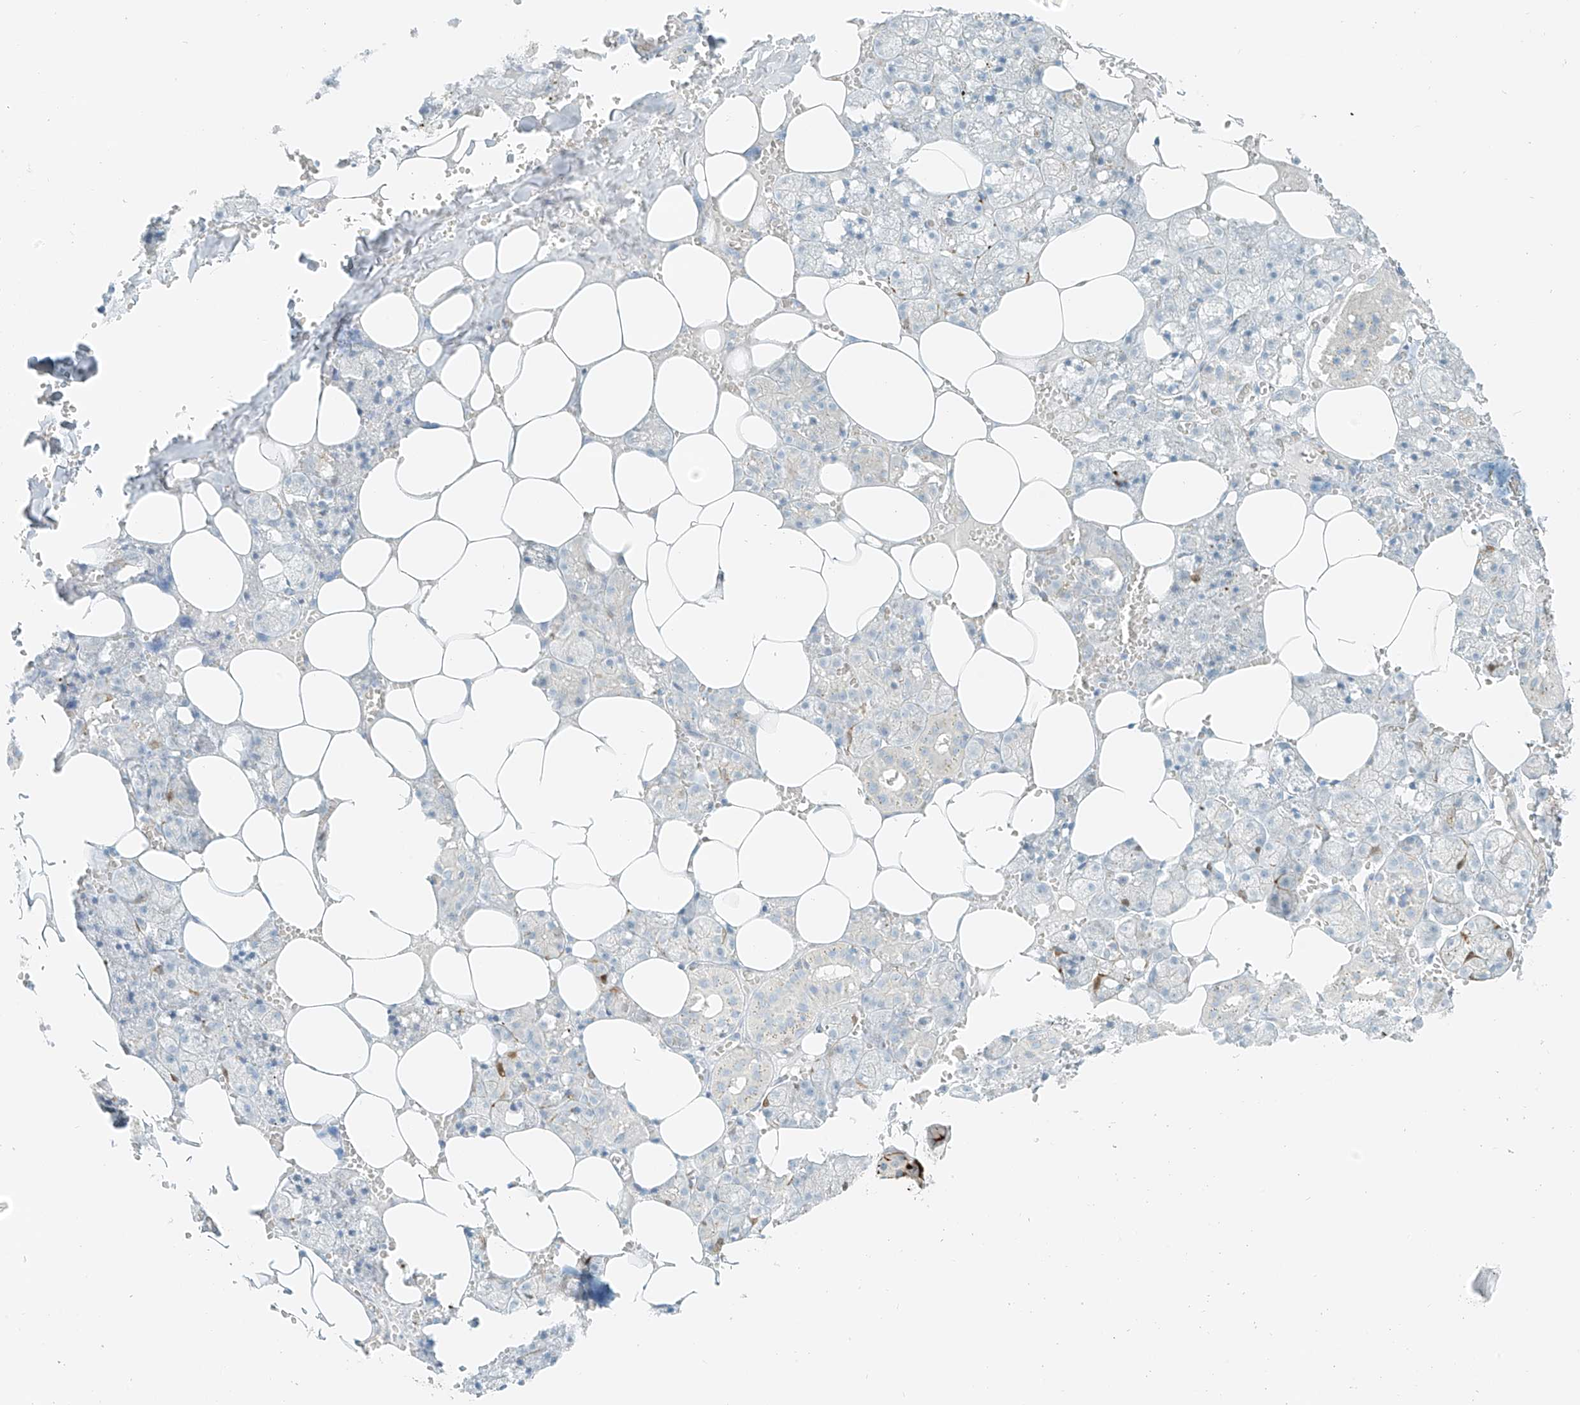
{"staining": {"intensity": "negative", "quantity": "none", "location": "none"}, "tissue": "salivary gland", "cell_type": "Glandular cells", "image_type": "normal", "snomed": [{"axis": "morphology", "description": "Normal tissue, NOS"}, {"axis": "topography", "description": "Salivary gland"}], "caption": "DAB immunohistochemical staining of unremarkable salivary gland displays no significant staining in glandular cells. (Brightfield microscopy of DAB immunohistochemistry at high magnification).", "gene": "SMCP", "patient": {"sex": "male", "age": 62}}